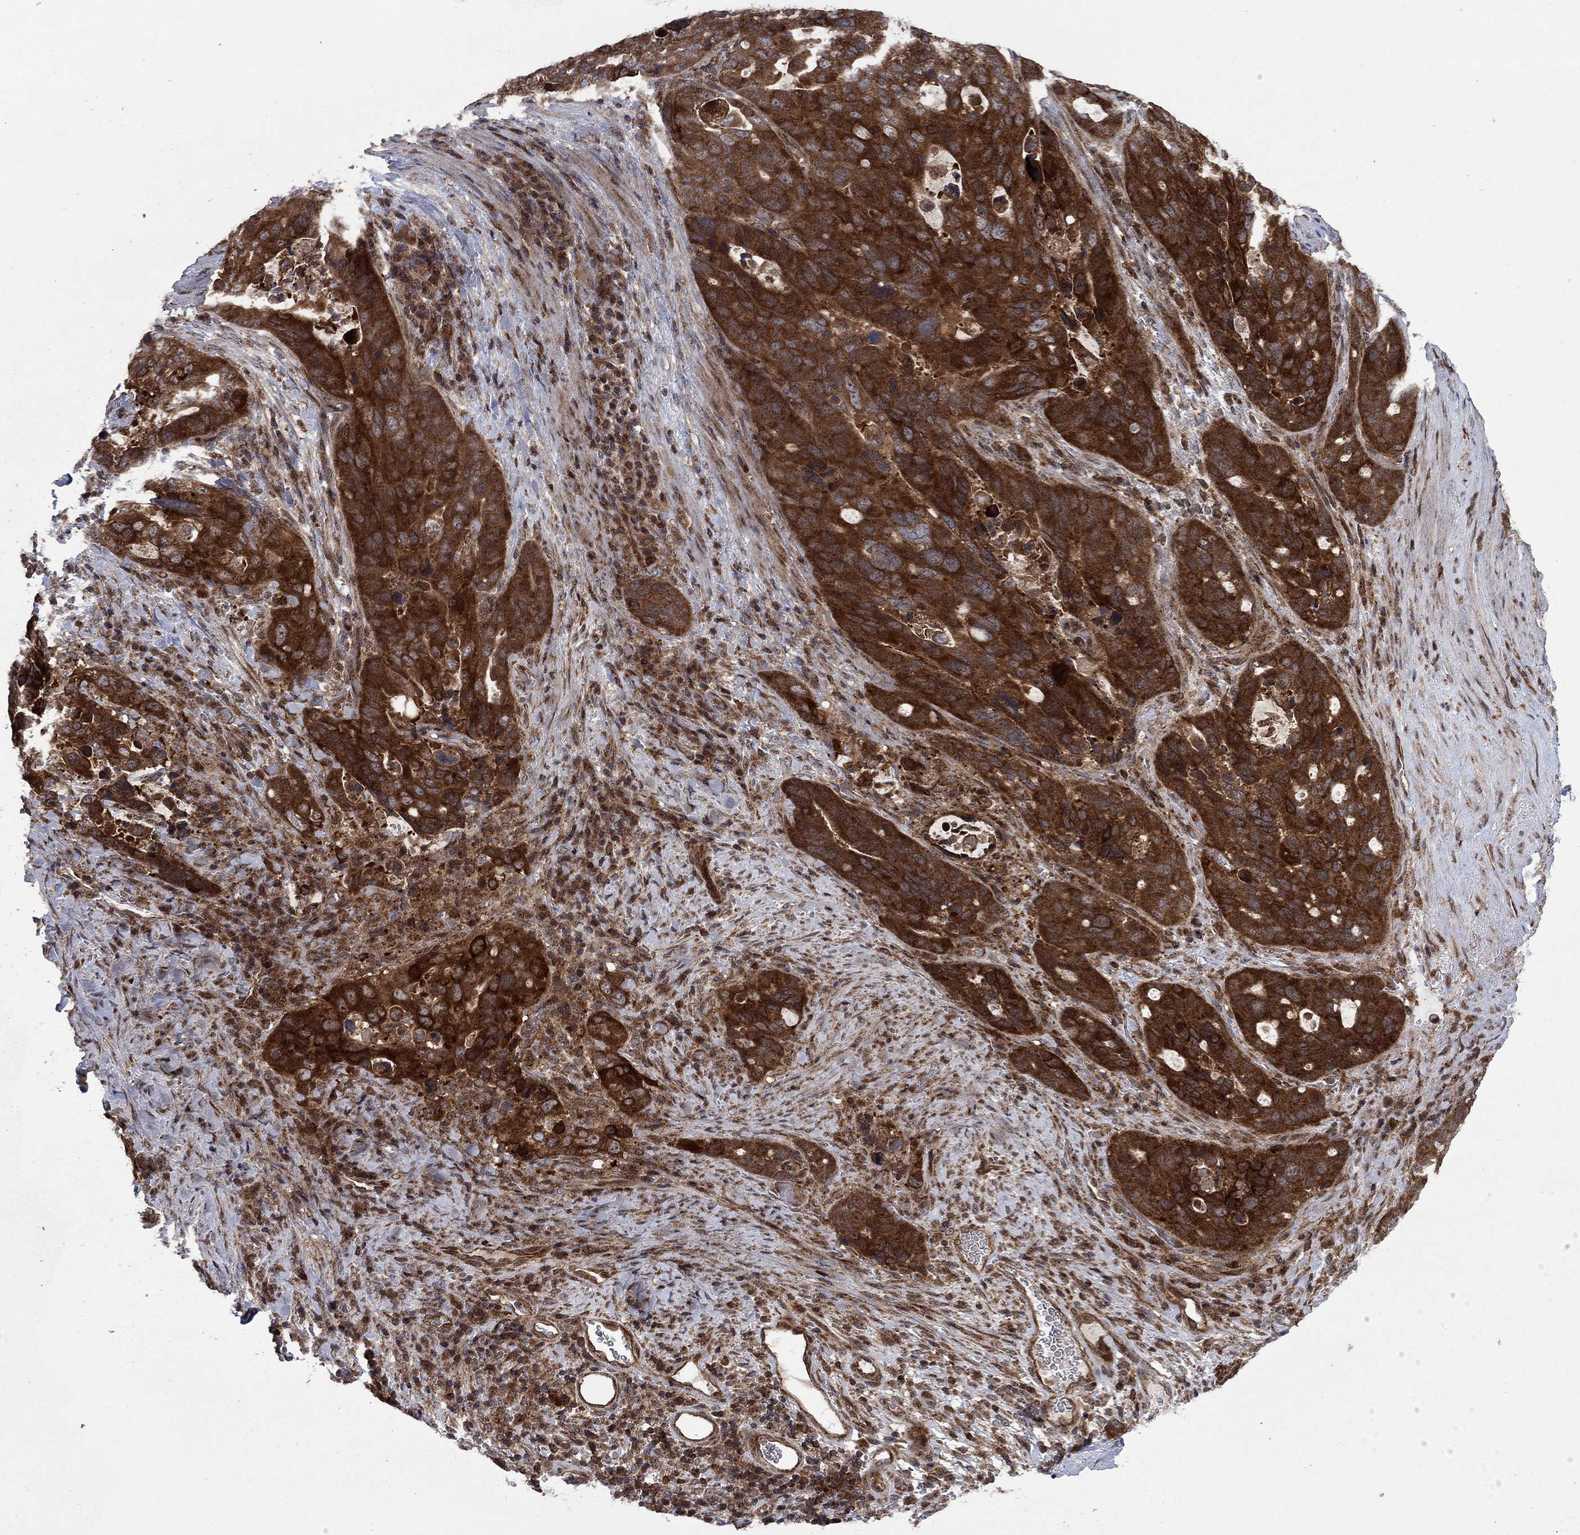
{"staining": {"intensity": "strong", "quantity": ">75%", "location": "cytoplasmic/membranous"}, "tissue": "stomach cancer", "cell_type": "Tumor cells", "image_type": "cancer", "snomed": [{"axis": "morphology", "description": "Adenocarcinoma, NOS"}, {"axis": "topography", "description": "Stomach"}], "caption": "IHC micrograph of neoplastic tissue: stomach adenocarcinoma stained using immunohistochemistry (IHC) exhibits high levels of strong protein expression localized specifically in the cytoplasmic/membranous of tumor cells, appearing as a cytoplasmic/membranous brown color.", "gene": "IFI35", "patient": {"sex": "male", "age": 54}}